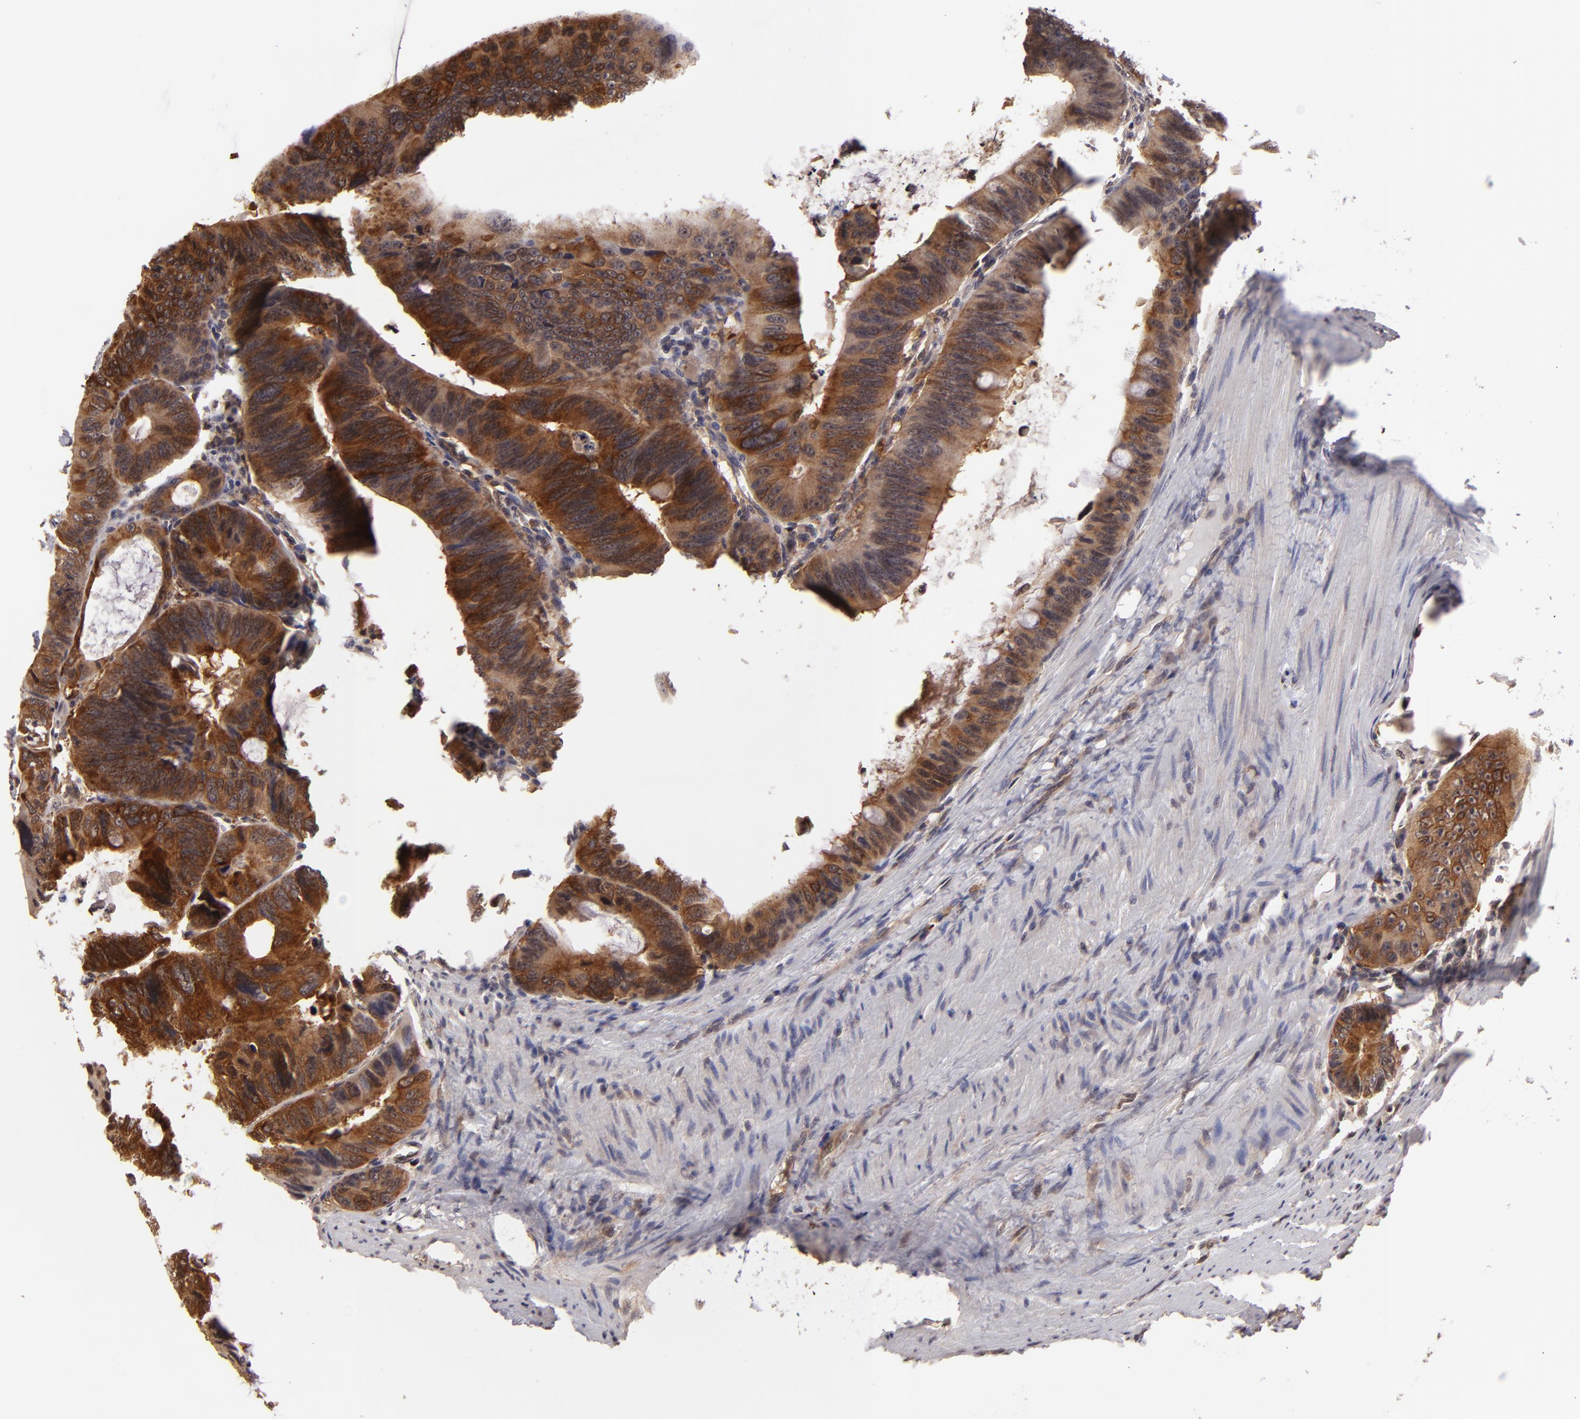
{"staining": {"intensity": "strong", "quantity": ">75%", "location": "cytoplasmic/membranous"}, "tissue": "colorectal cancer", "cell_type": "Tumor cells", "image_type": "cancer", "snomed": [{"axis": "morphology", "description": "Adenocarcinoma, NOS"}, {"axis": "topography", "description": "Colon"}], "caption": "Immunohistochemical staining of human colorectal cancer exhibits strong cytoplasmic/membranous protein staining in approximately >75% of tumor cells.", "gene": "MAPK3", "patient": {"sex": "female", "age": 55}}